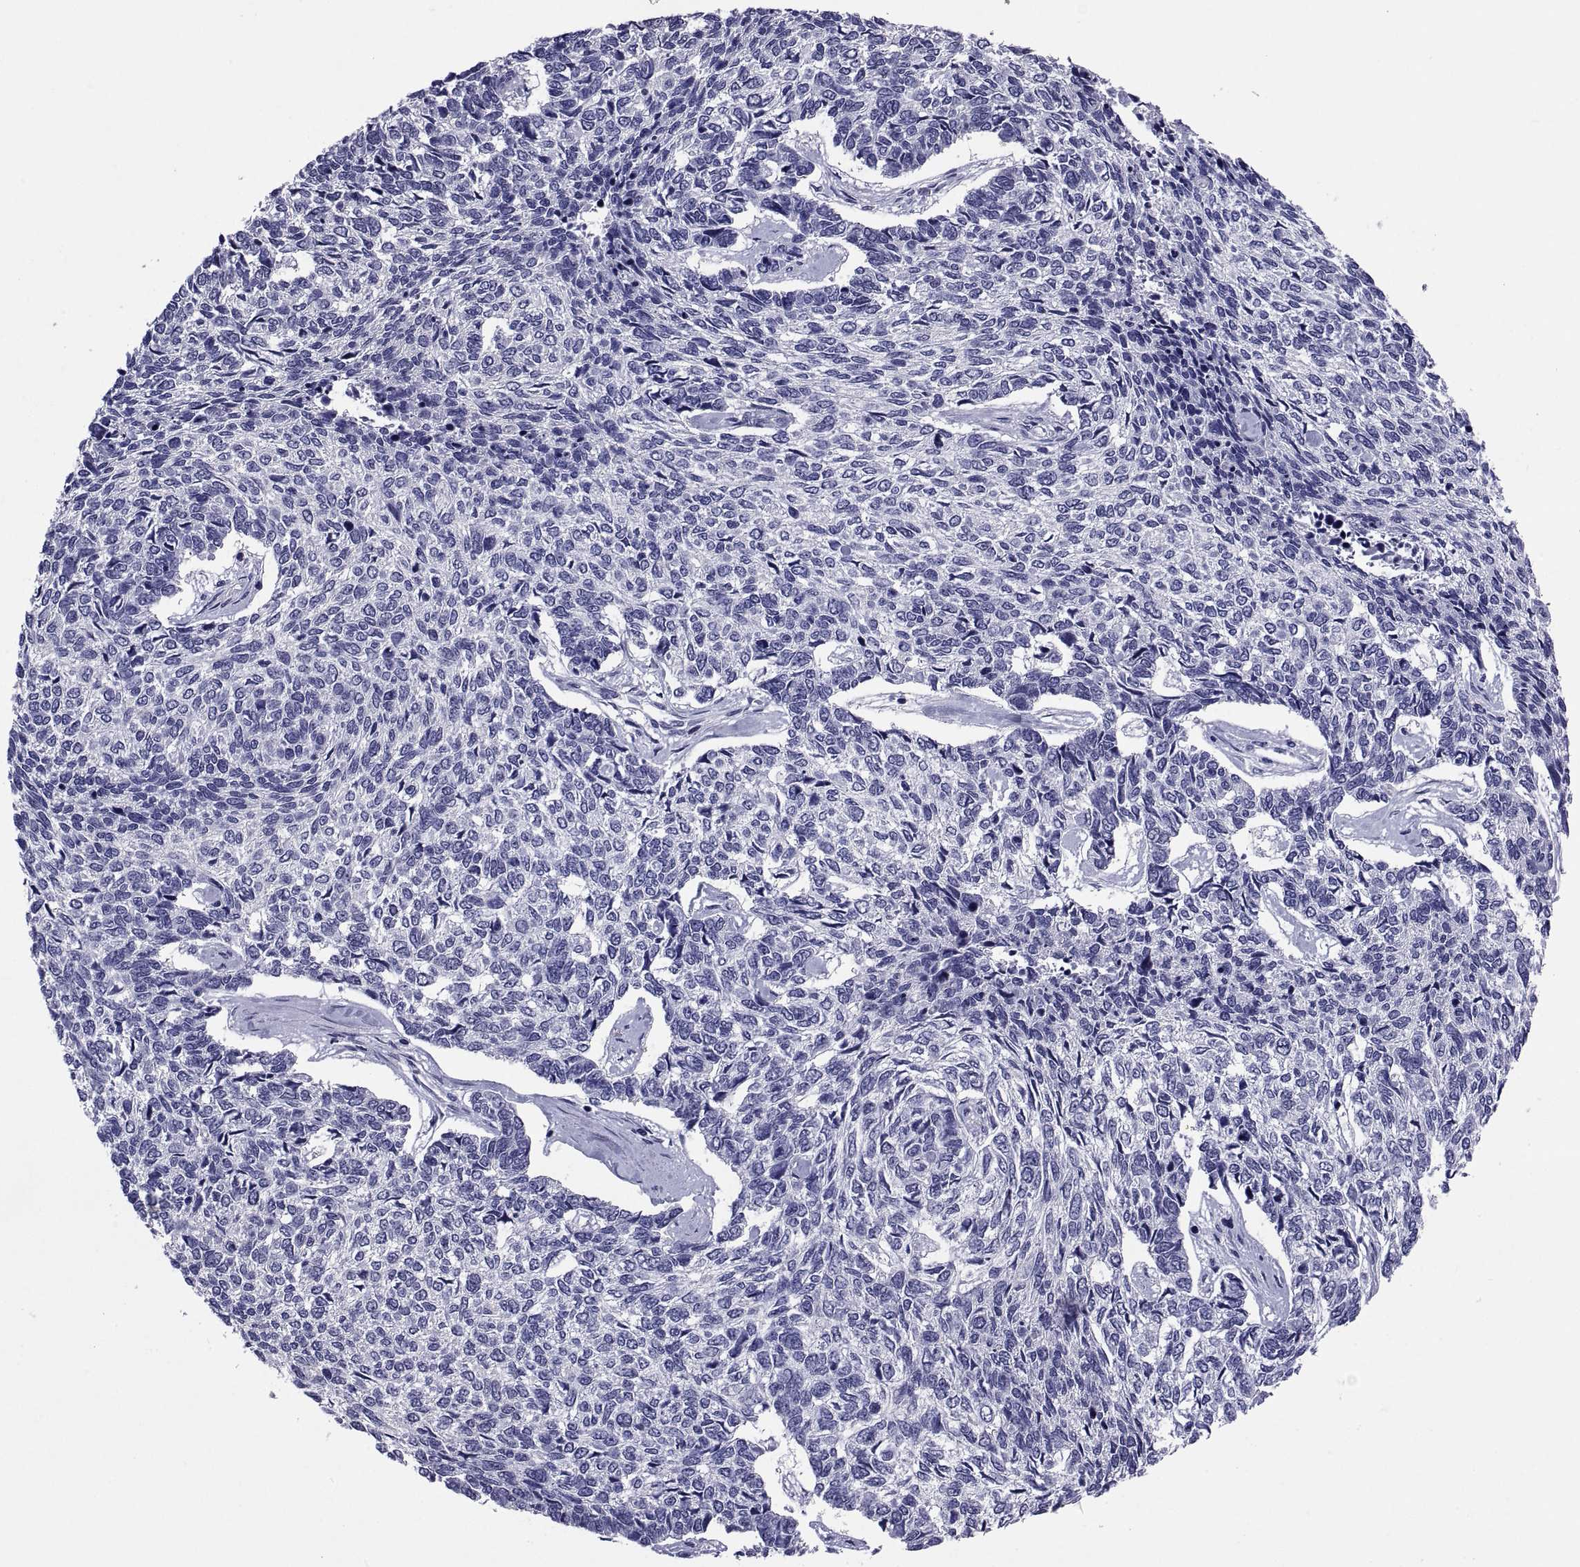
{"staining": {"intensity": "negative", "quantity": "none", "location": "none"}, "tissue": "skin cancer", "cell_type": "Tumor cells", "image_type": "cancer", "snomed": [{"axis": "morphology", "description": "Basal cell carcinoma"}, {"axis": "topography", "description": "Skin"}], "caption": "This is an IHC histopathology image of skin basal cell carcinoma. There is no positivity in tumor cells.", "gene": "TGFBR3L", "patient": {"sex": "female", "age": 65}}